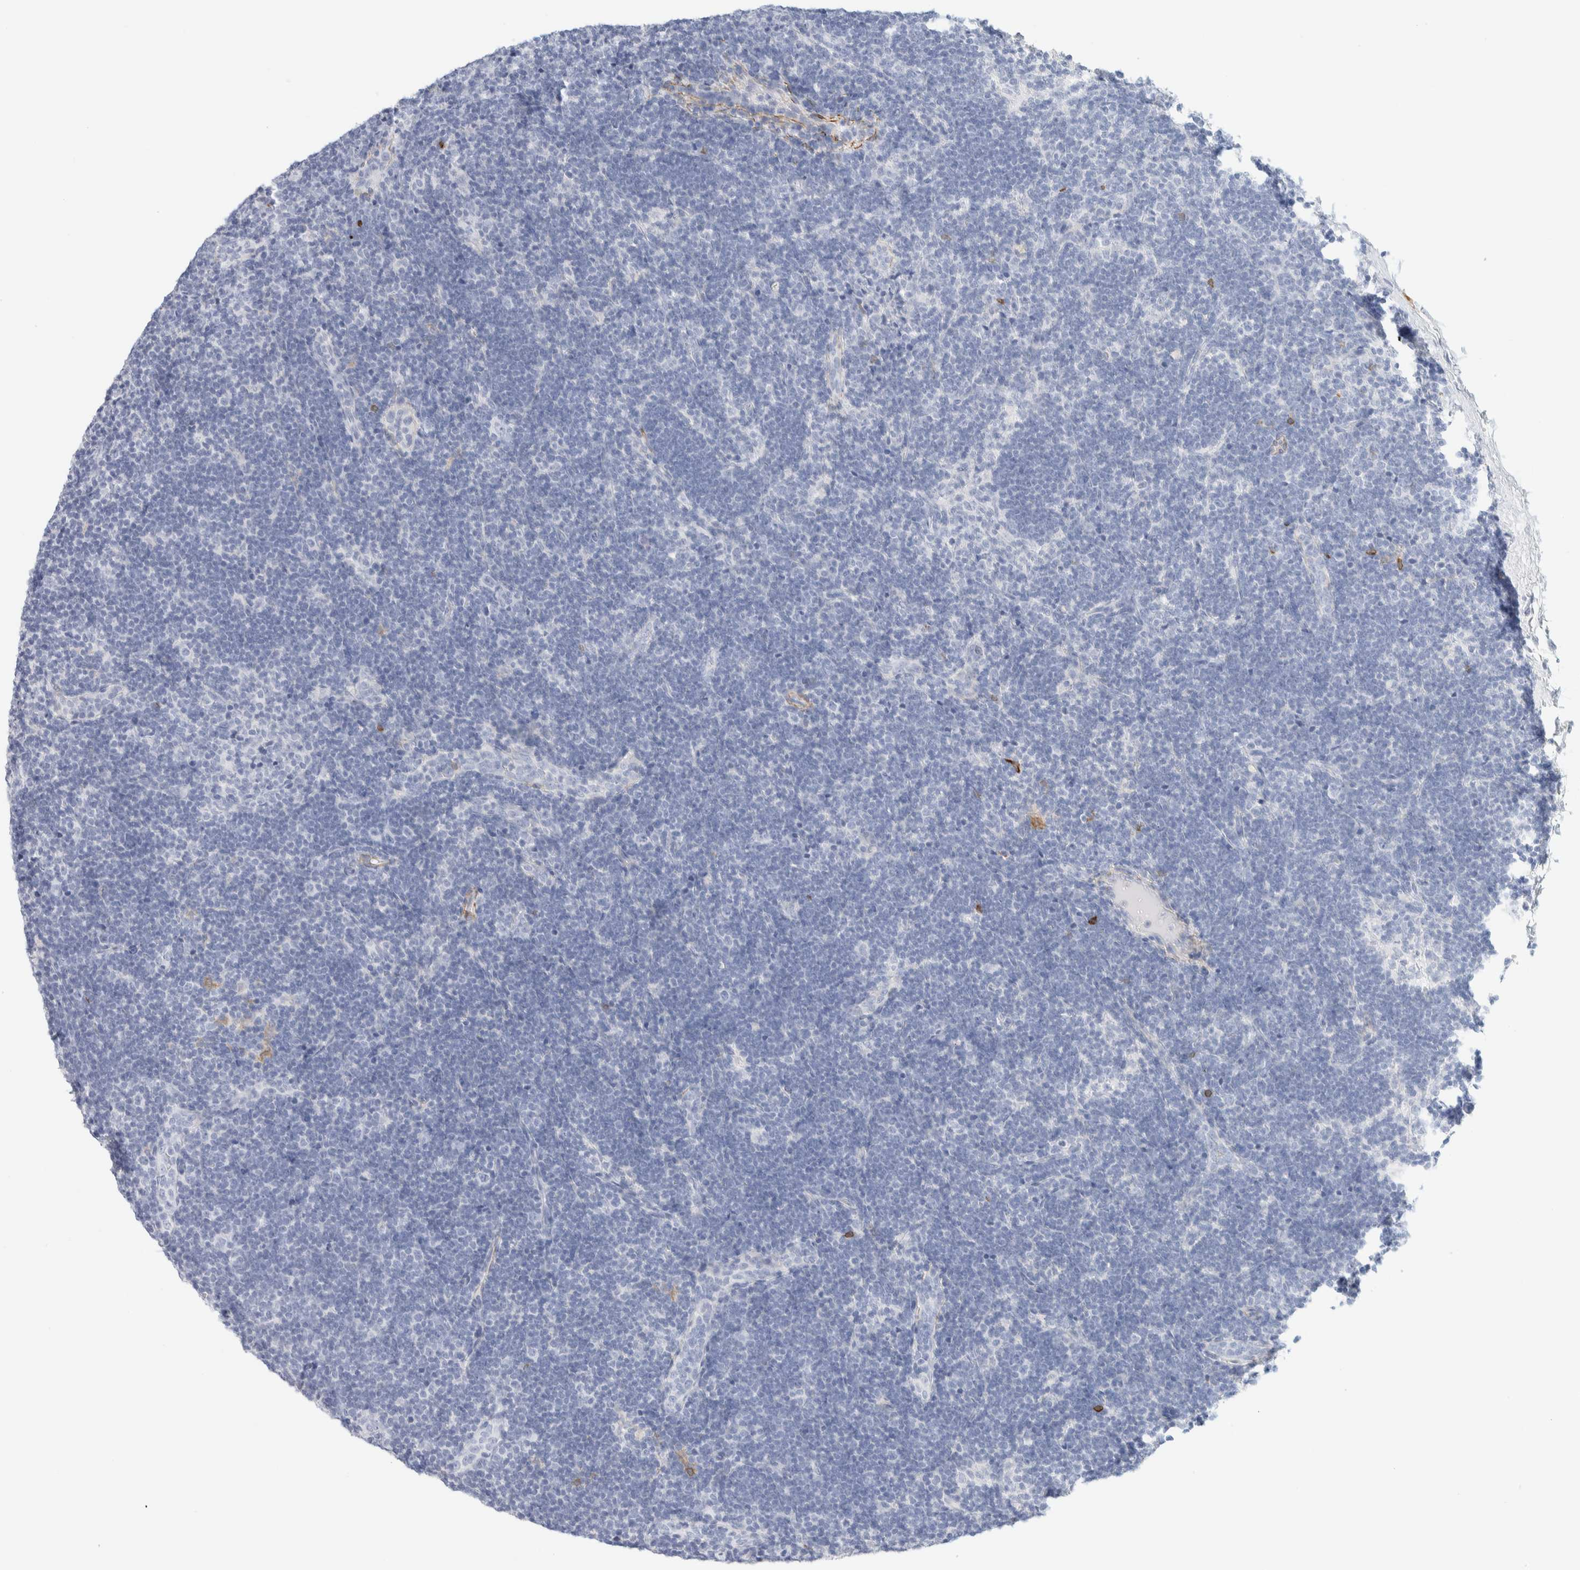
{"staining": {"intensity": "negative", "quantity": "none", "location": "none"}, "tissue": "lymph node", "cell_type": "Germinal center cells", "image_type": "normal", "snomed": [{"axis": "morphology", "description": "Normal tissue, NOS"}, {"axis": "topography", "description": "Lymph node"}], "caption": "A histopathology image of lymph node stained for a protein demonstrates no brown staining in germinal center cells.", "gene": "AFMID", "patient": {"sex": "female", "age": 22}}